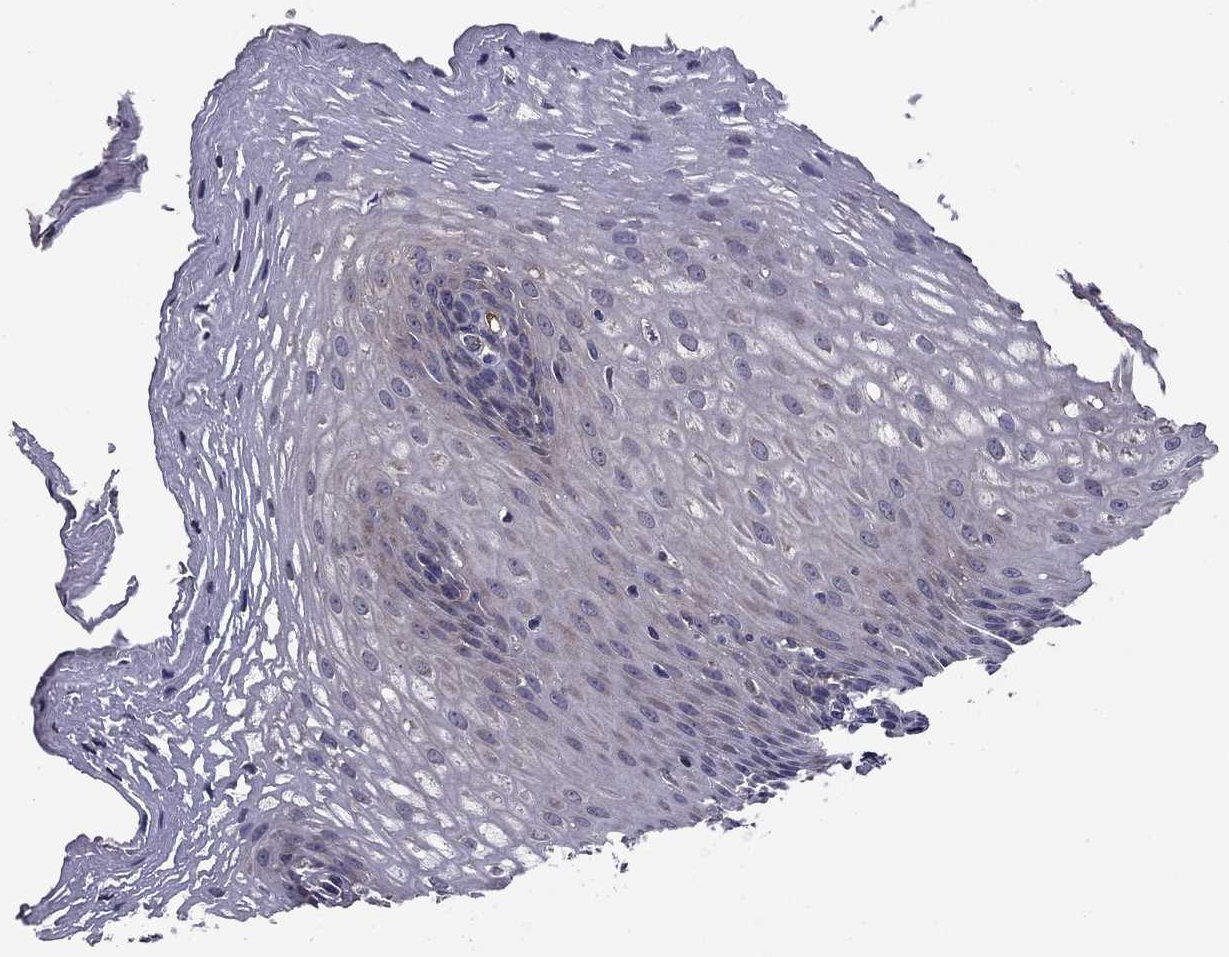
{"staining": {"intensity": "negative", "quantity": "none", "location": "none"}, "tissue": "esophagus", "cell_type": "Squamous epithelial cells", "image_type": "normal", "snomed": [{"axis": "morphology", "description": "Normal tissue, NOS"}, {"axis": "topography", "description": "Esophagus"}], "caption": "Immunohistochemistry (IHC) image of normal esophagus: esophagus stained with DAB displays no significant protein positivity in squamous epithelial cells.", "gene": "PROS1", "patient": {"sex": "male", "age": 76}}